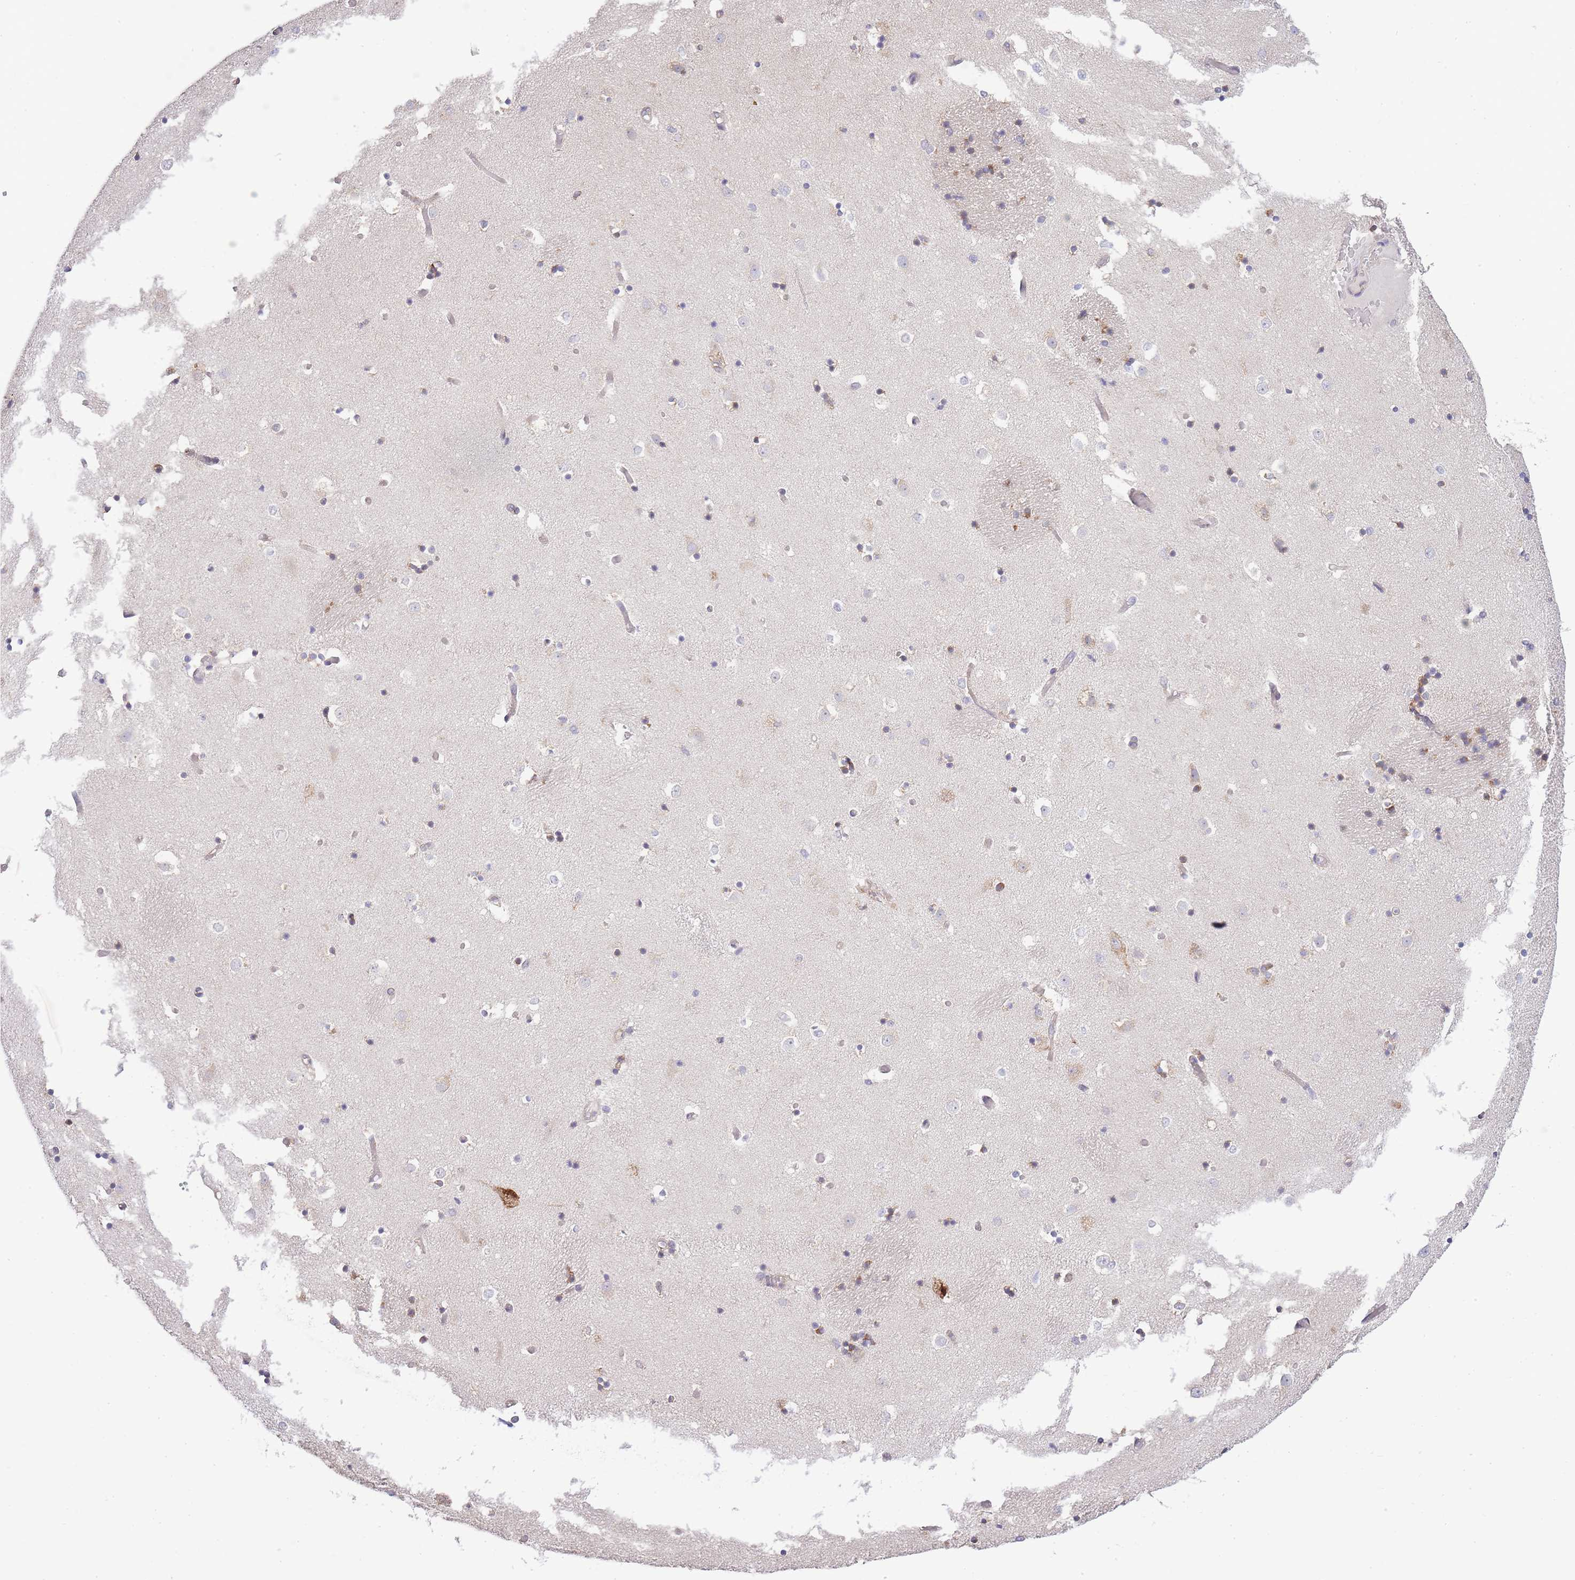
{"staining": {"intensity": "negative", "quantity": "none", "location": "none"}, "tissue": "caudate", "cell_type": "Glial cells", "image_type": "normal", "snomed": [{"axis": "morphology", "description": "Normal tissue, NOS"}, {"axis": "topography", "description": "Lateral ventricle wall"}], "caption": "A photomicrograph of caudate stained for a protein displays no brown staining in glial cells.", "gene": "BEX1", "patient": {"sex": "female", "age": 52}}